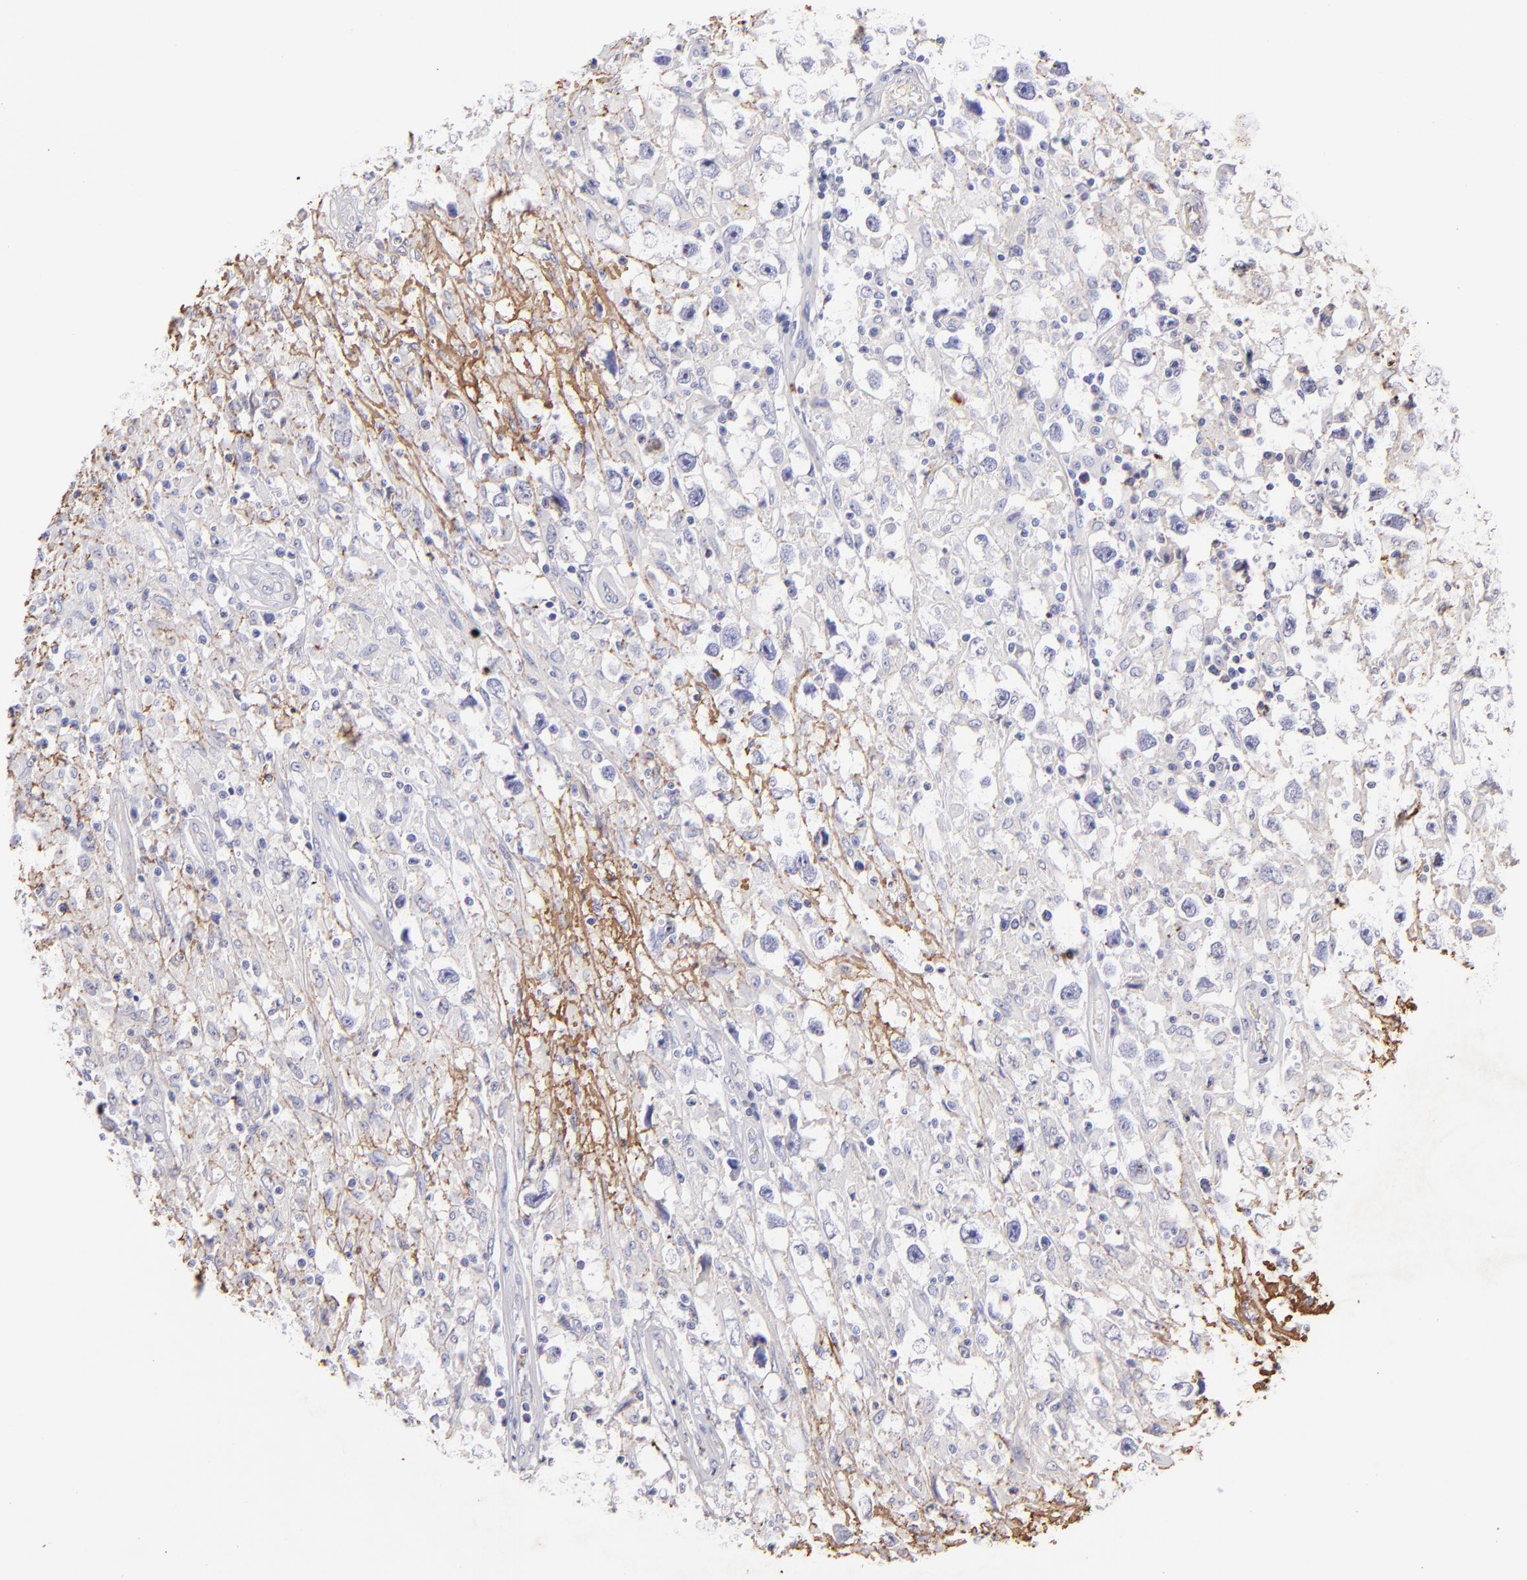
{"staining": {"intensity": "negative", "quantity": "none", "location": "none"}, "tissue": "testis cancer", "cell_type": "Tumor cells", "image_type": "cancer", "snomed": [{"axis": "morphology", "description": "Seminoma, NOS"}, {"axis": "topography", "description": "Testis"}], "caption": "This micrograph is of testis cancer stained with immunohistochemistry to label a protein in brown with the nuclei are counter-stained blue. There is no staining in tumor cells.", "gene": "FGB", "patient": {"sex": "male", "age": 34}}